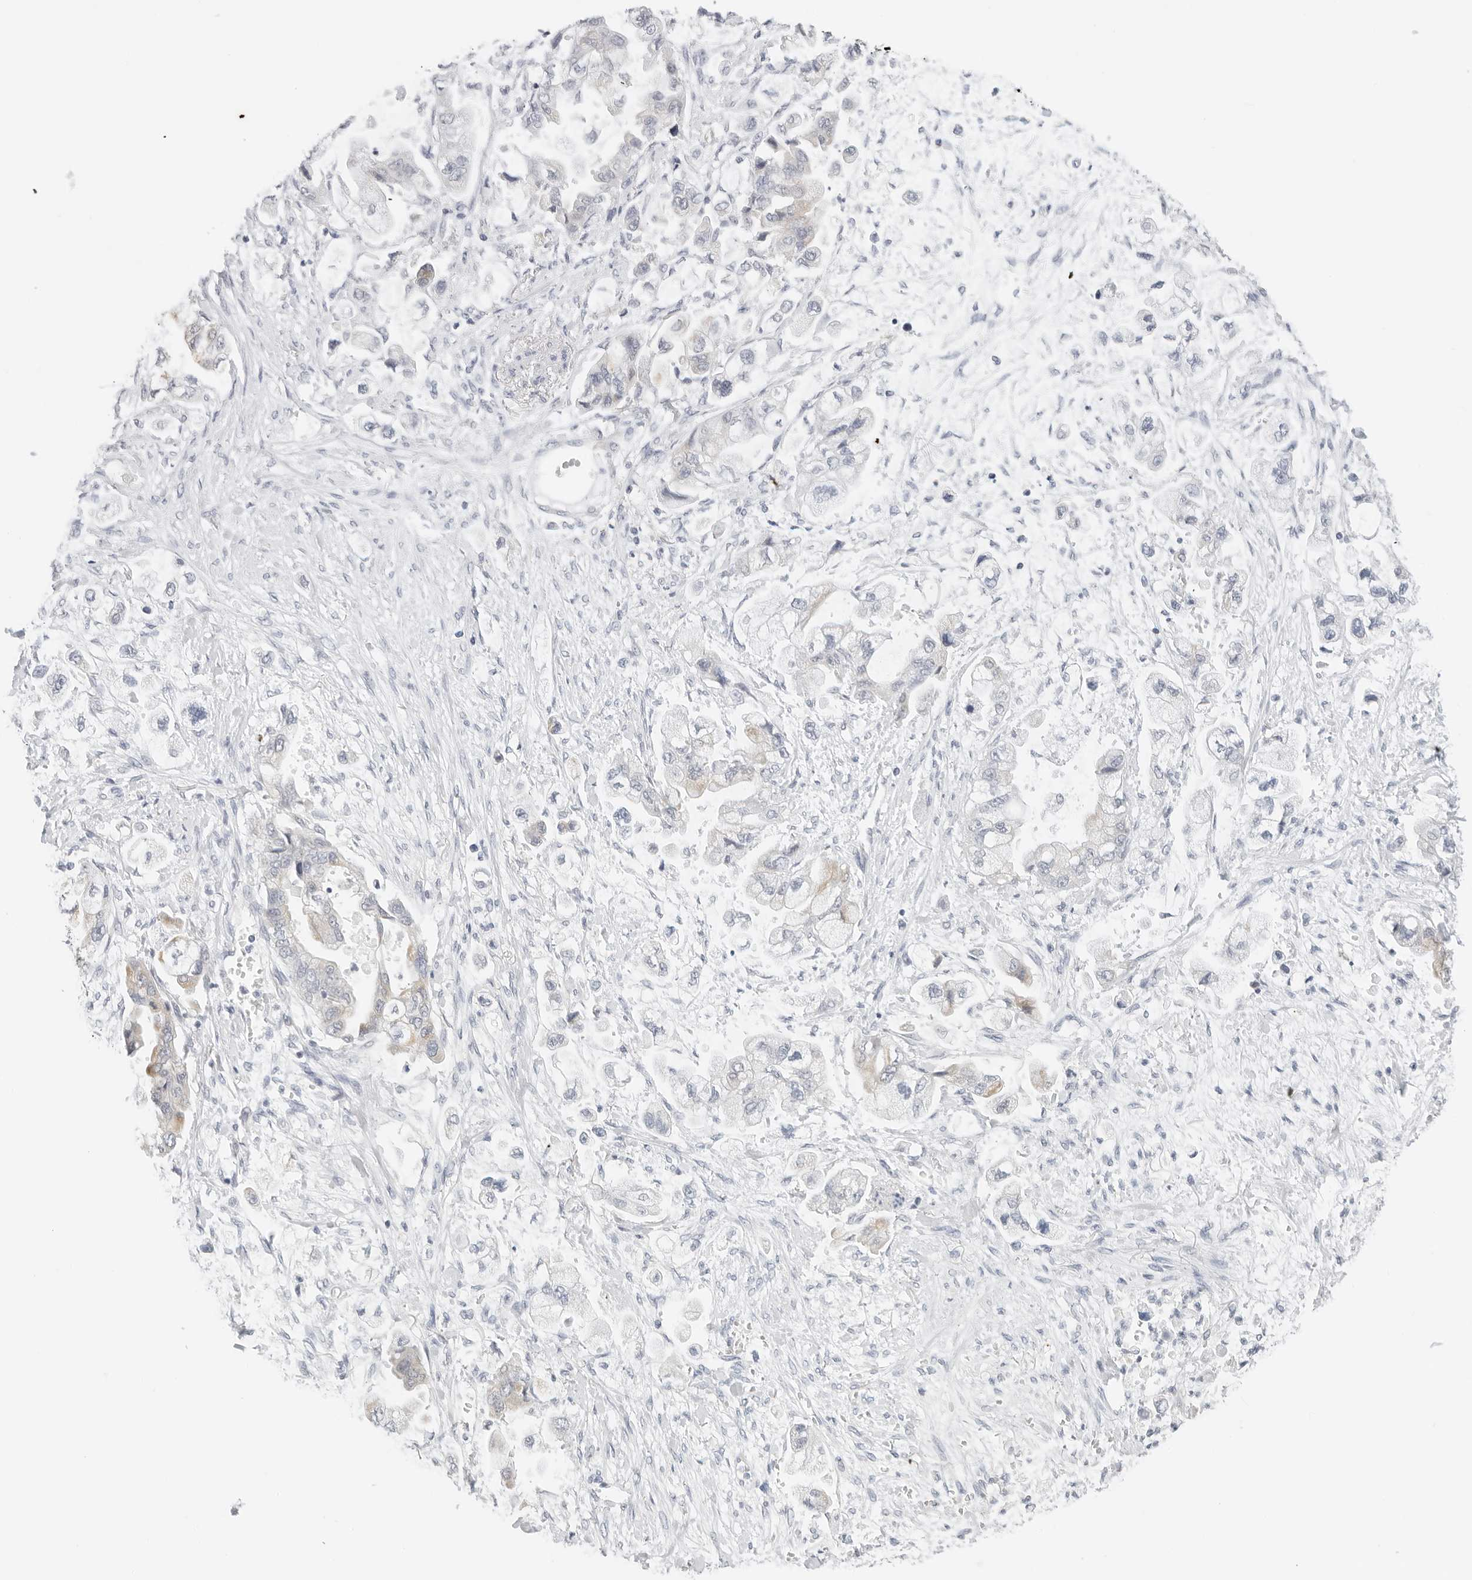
{"staining": {"intensity": "negative", "quantity": "none", "location": "none"}, "tissue": "stomach cancer", "cell_type": "Tumor cells", "image_type": "cancer", "snomed": [{"axis": "morphology", "description": "Adenocarcinoma, NOS"}, {"axis": "topography", "description": "Stomach"}], "caption": "IHC photomicrograph of neoplastic tissue: human stomach cancer stained with DAB demonstrates no significant protein staining in tumor cells.", "gene": "RC3H1", "patient": {"sex": "male", "age": 62}}